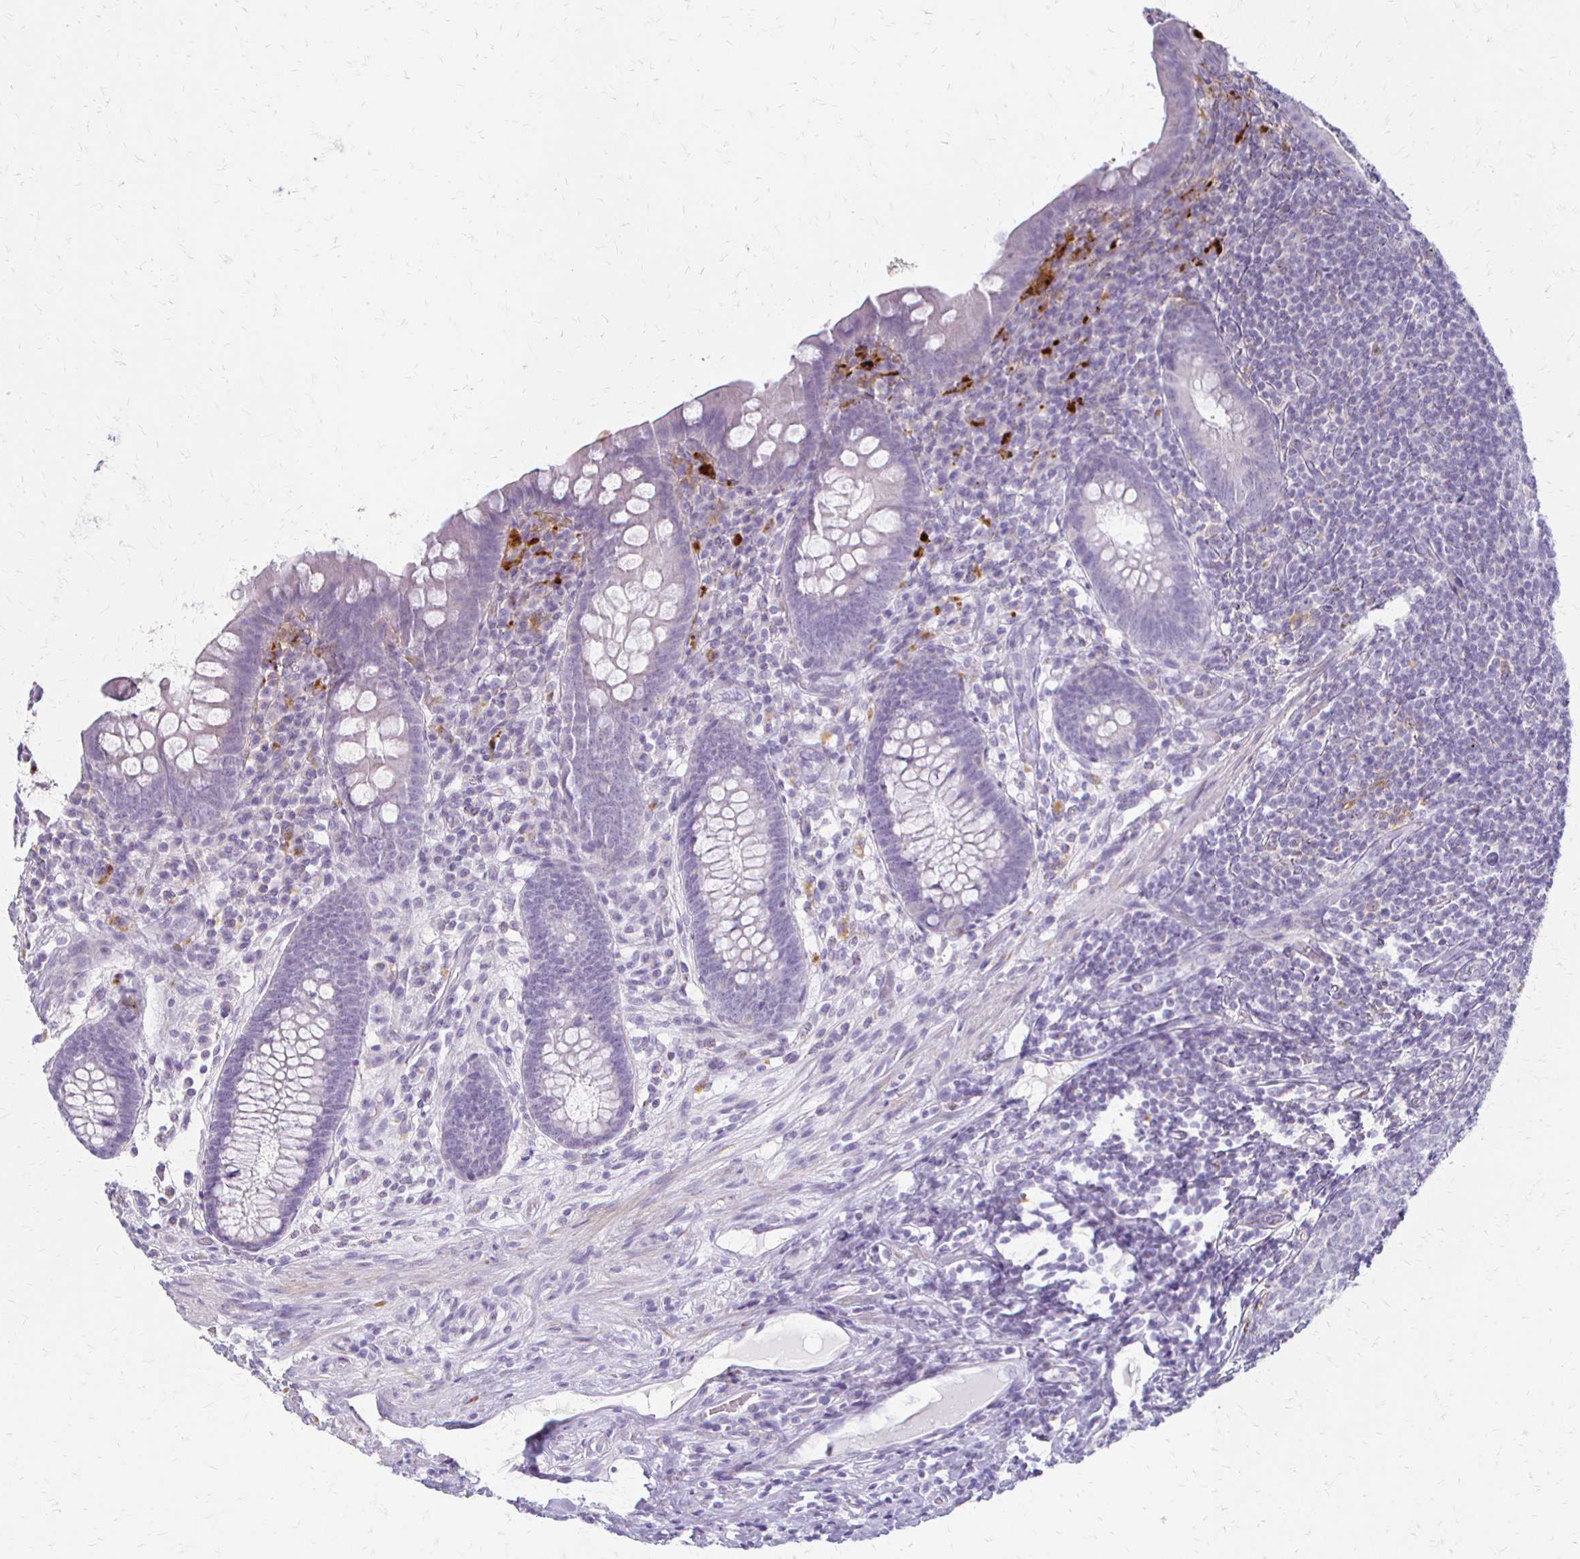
{"staining": {"intensity": "negative", "quantity": "none", "location": "none"}, "tissue": "appendix", "cell_type": "Glandular cells", "image_type": "normal", "snomed": [{"axis": "morphology", "description": "Normal tissue, NOS"}, {"axis": "topography", "description": "Appendix"}], "caption": "A micrograph of appendix stained for a protein exhibits no brown staining in glandular cells. (Stains: DAB immunohistochemistry (IHC) with hematoxylin counter stain, Microscopy: brightfield microscopy at high magnification).", "gene": "ACP5", "patient": {"sex": "male", "age": 71}}